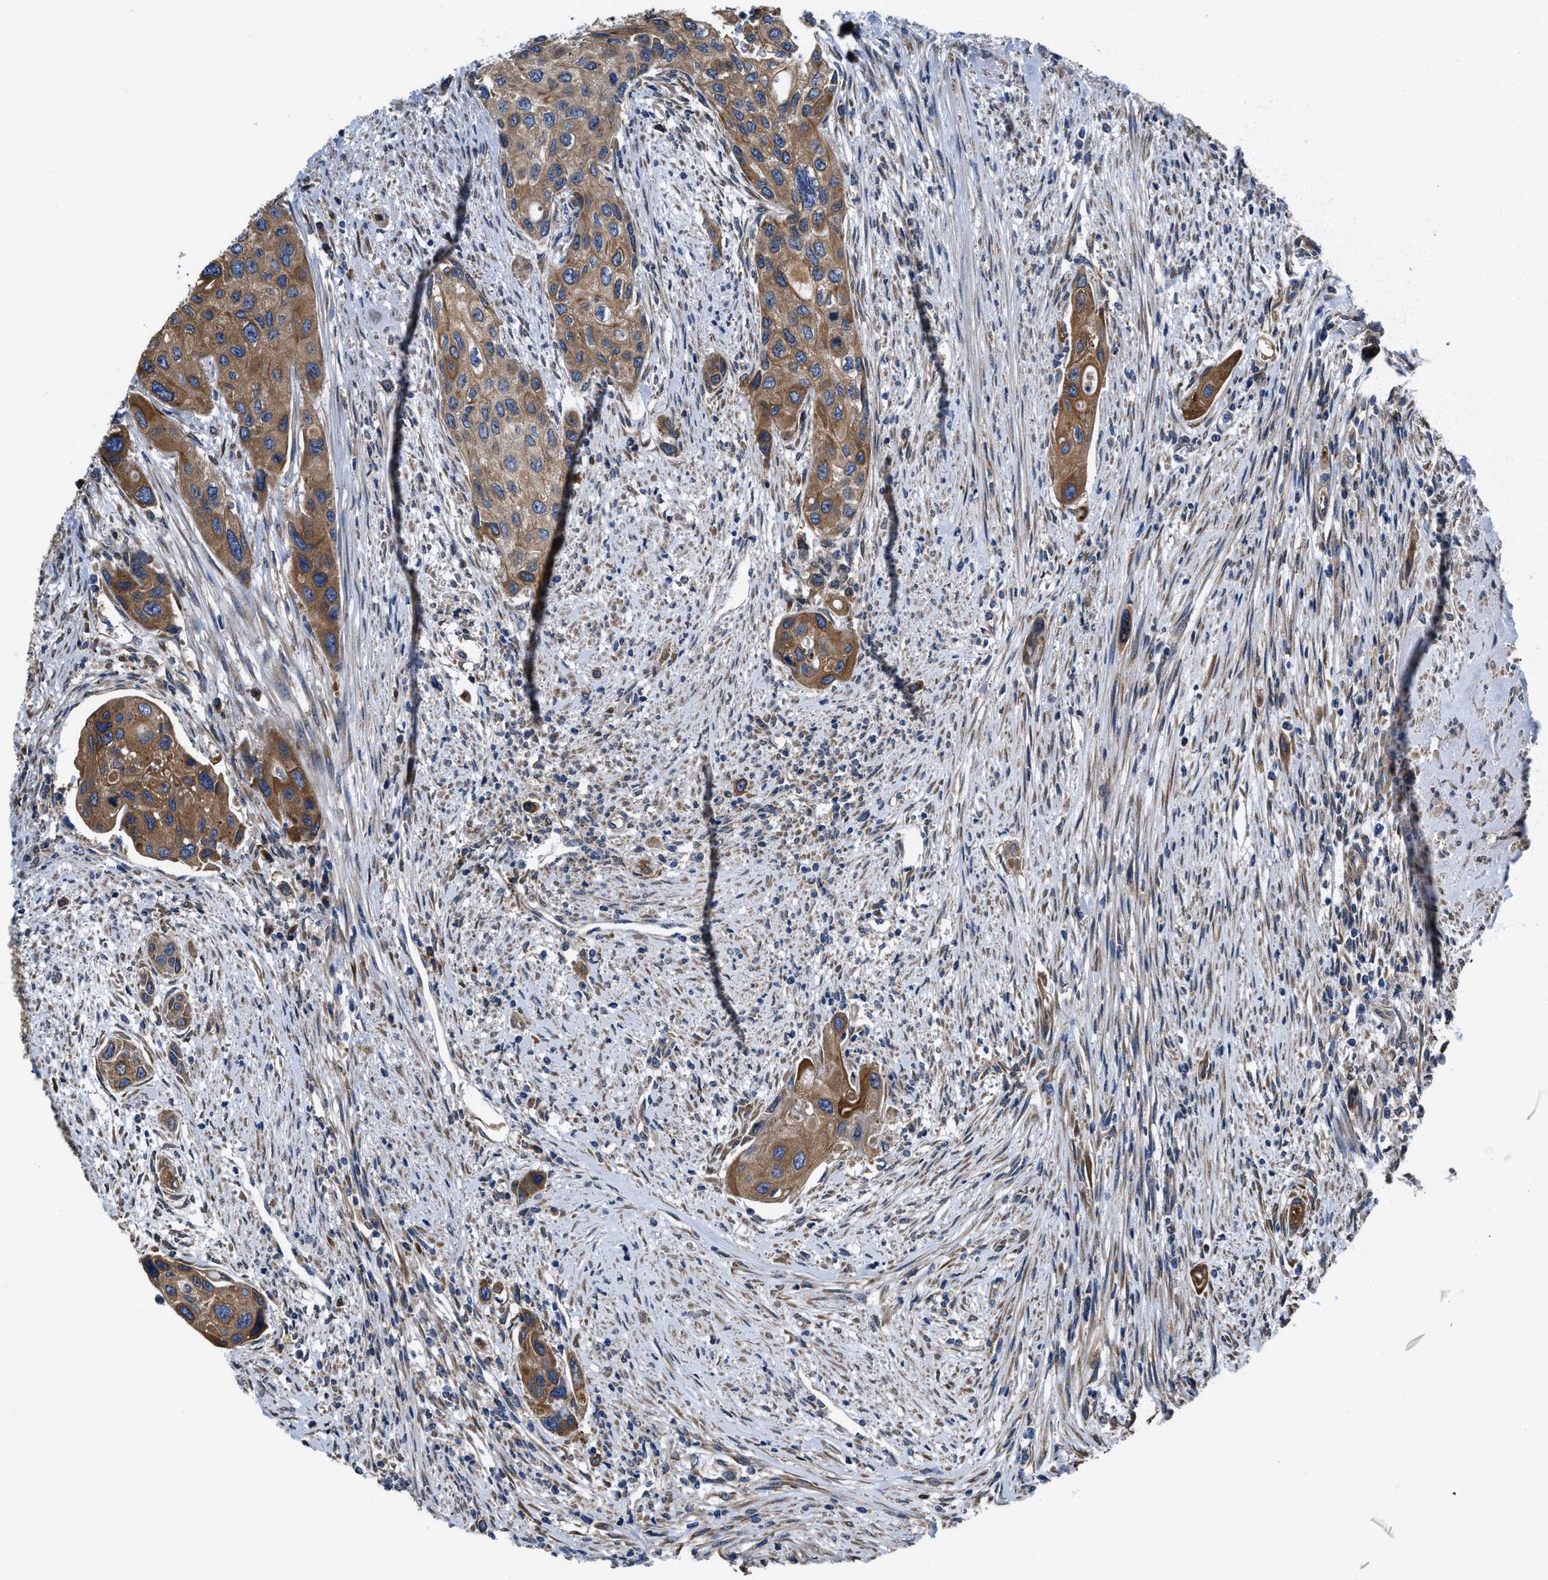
{"staining": {"intensity": "moderate", "quantity": ">75%", "location": "cytoplasmic/membranous"}, "tissue": "urothelial cancer", "cell_type": "Tumor cells", "image_type": "cancer", "snomed": [{"axis": "morphology", "description": "Urothelial carcinoma, High grade"}, {"axis": "topography", "description": "Urinary bladder"}], "caption": "There is medium levels of moderate cytoplasmic/membranous positivity in tumor cells of urothelial cancer, as demonstrated by immunohistochemical staining (brown color).", "gene": "CEP128", "patient": {"sex": "female", "age": 56}}